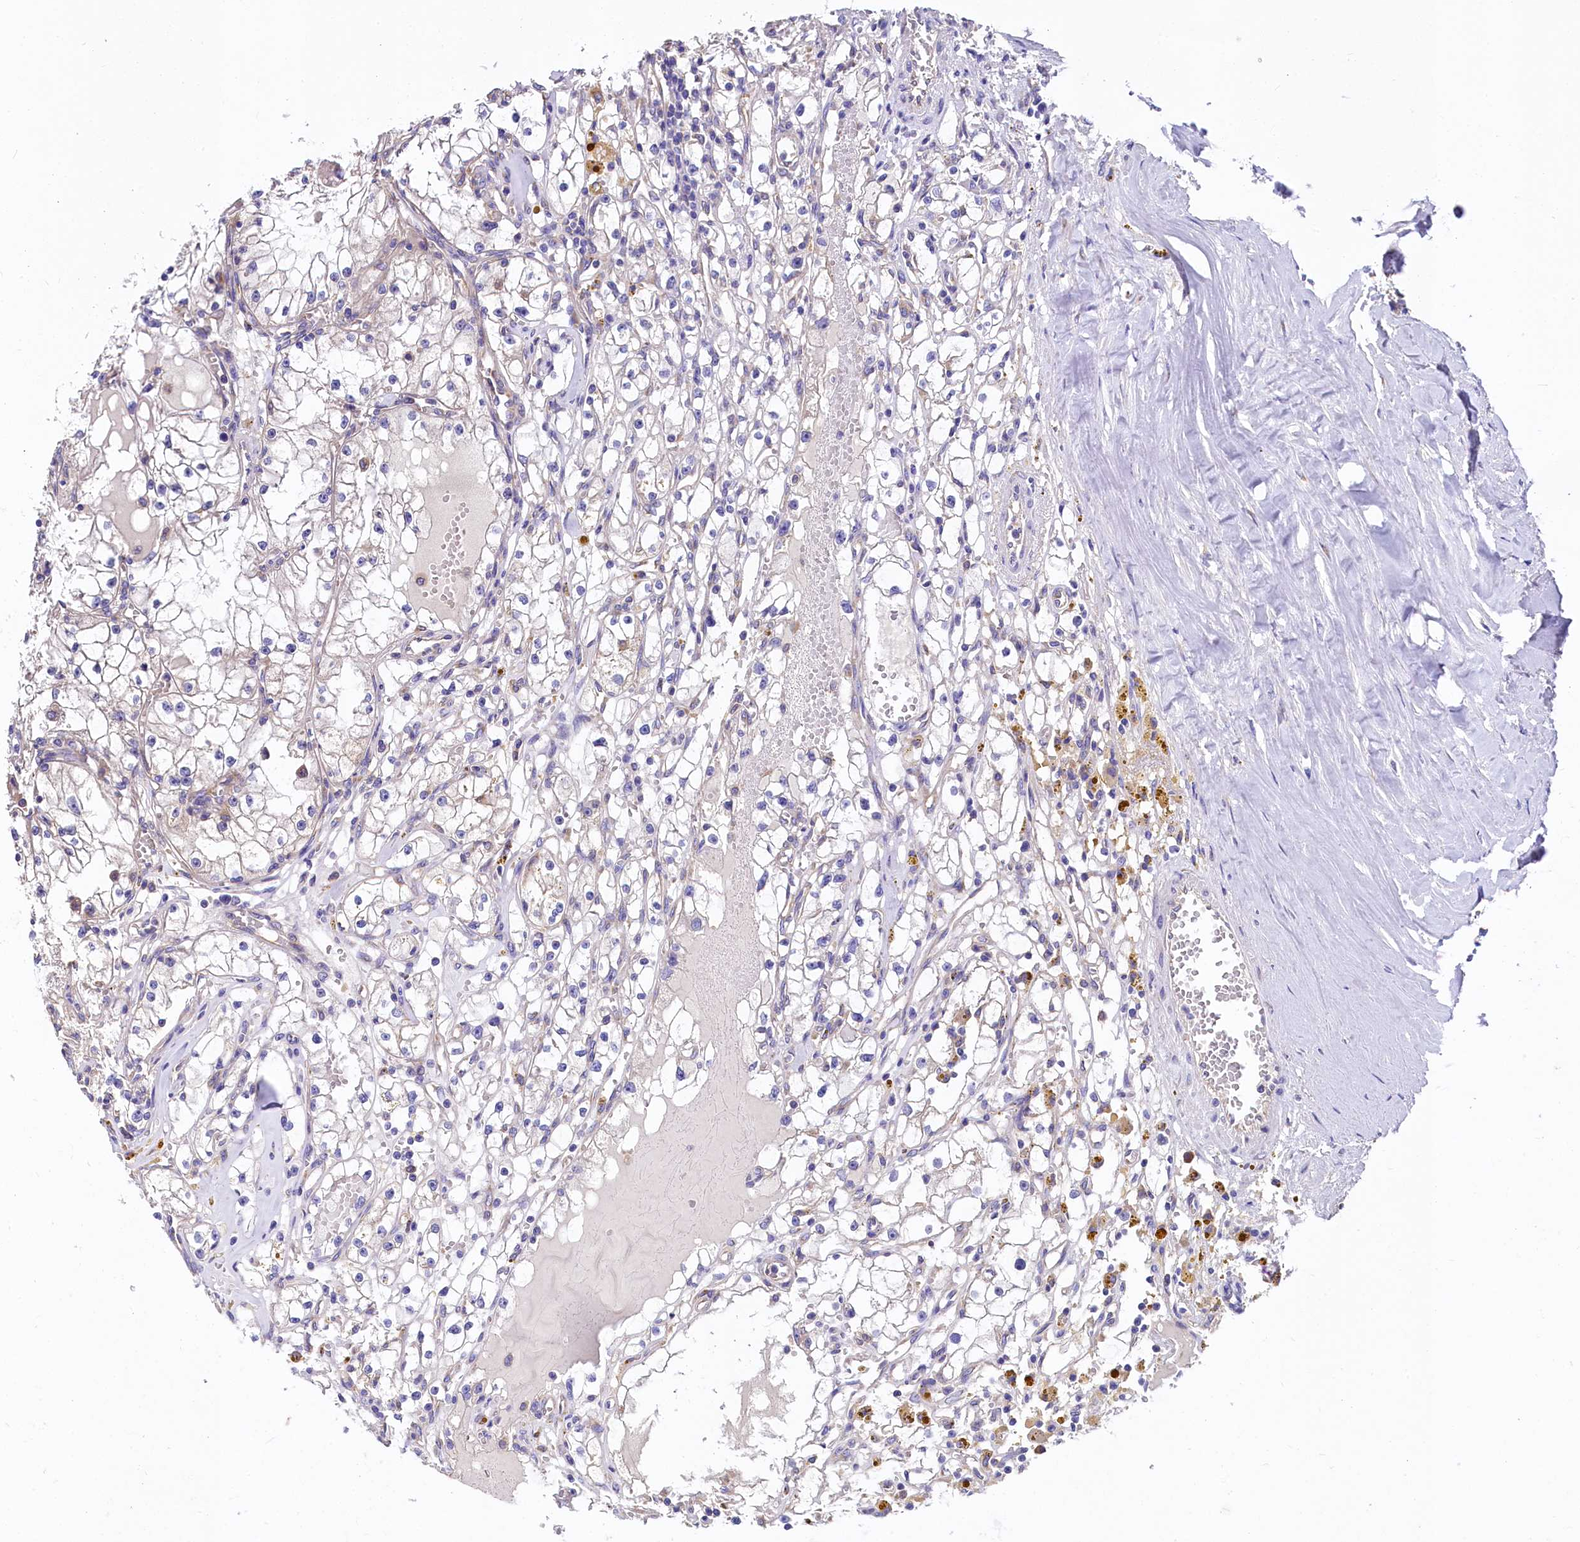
{"staining": {"intensity": "negative", "quantity": "none", "location": "none"}, "tissue": "renal cancer", "cell_type": "Tumor cells", "image_type": "cancer", "snomed": [{"axis": "morphology", "description": "Adenocarcinoma, NOS"}, {"axis": "topography", "description": "Kidney"}], "caption": "This is an IHC image of human renal cancer. There is no expression in tumor cells.", "gene": "QARS1", "patient": {"sex": "male", "age": 56}}